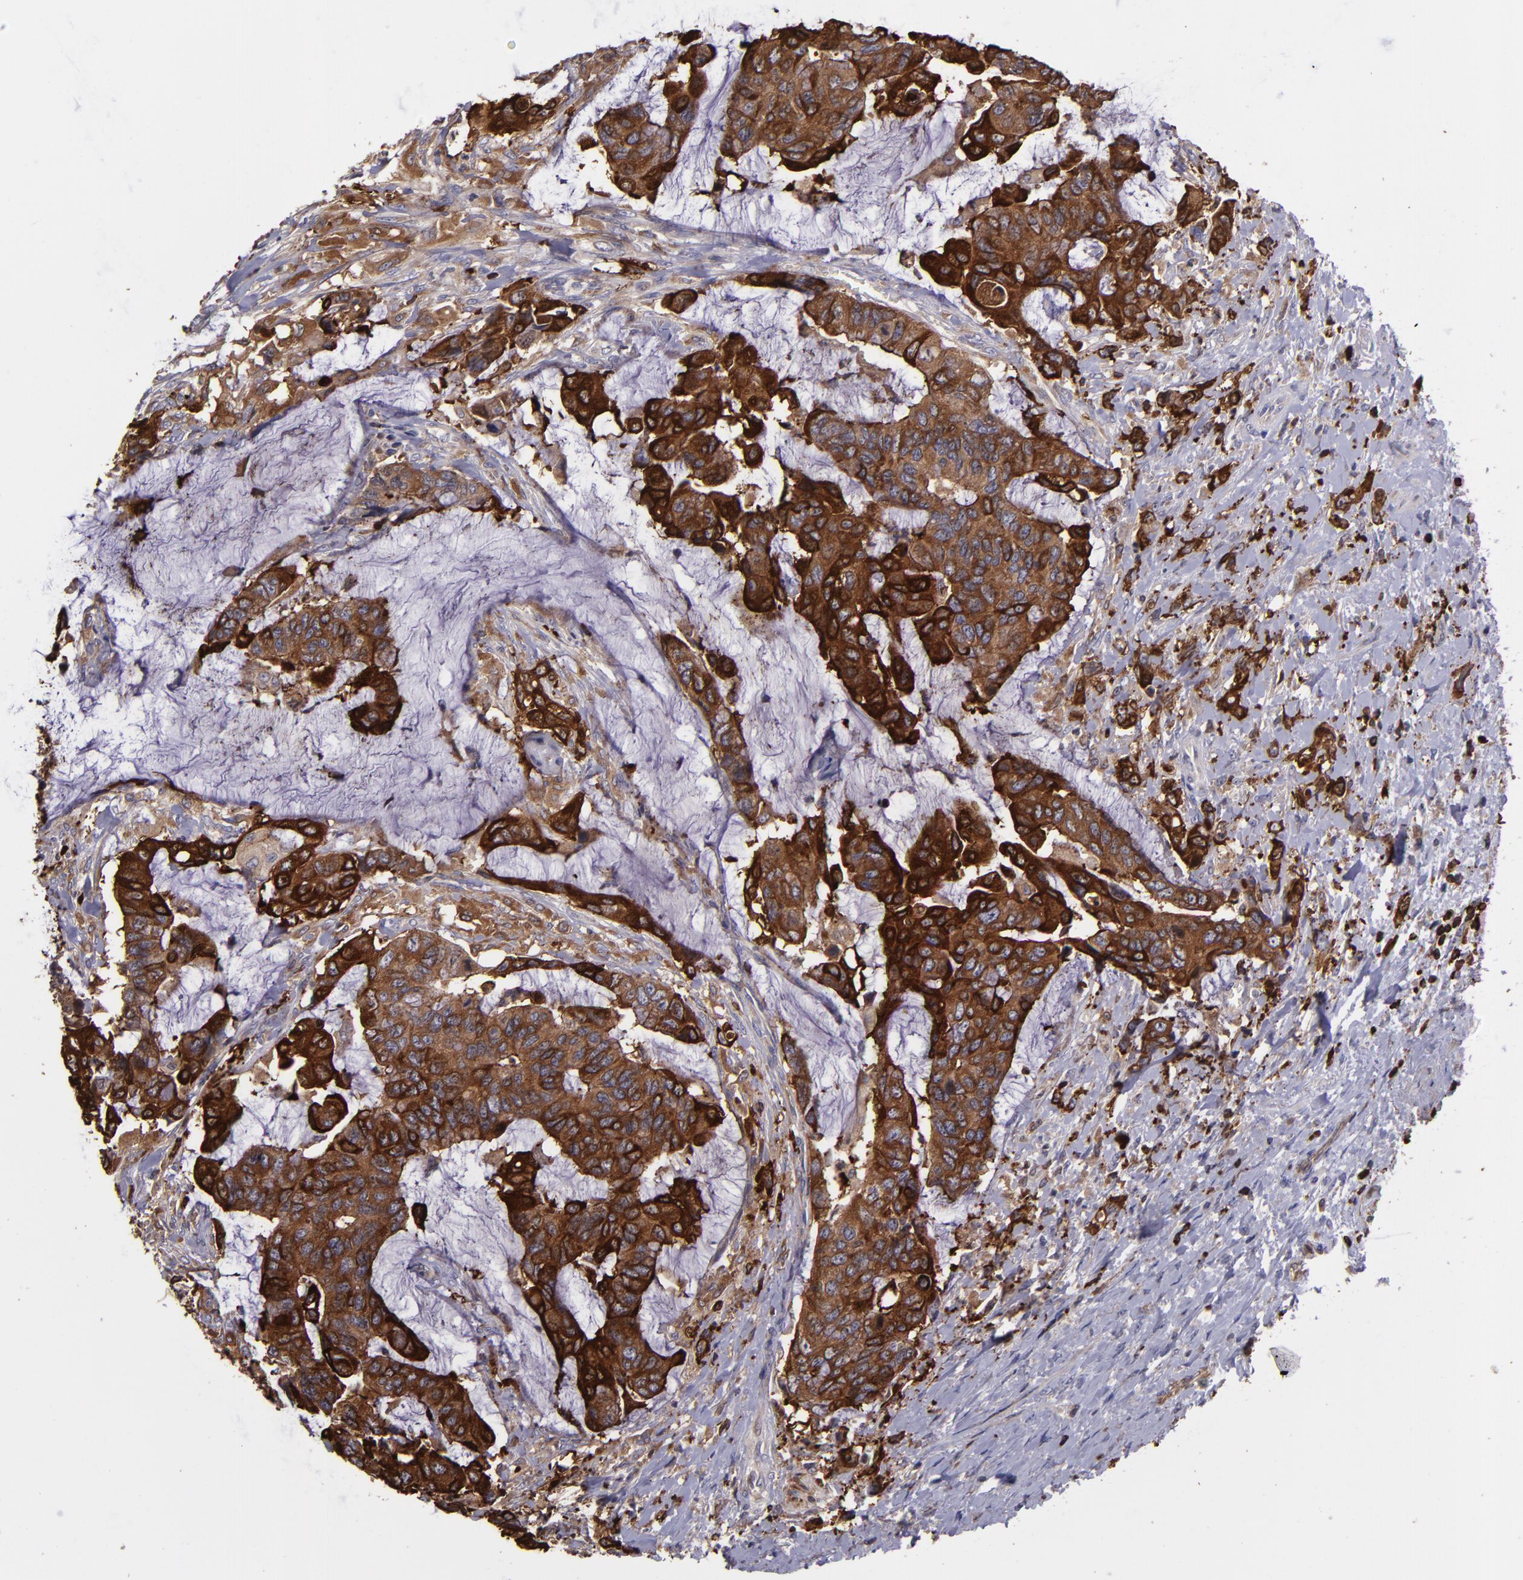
{"staining": {"intensity": "strong", "quantity": ">75%", "location": "cytoplasmic/membranous"}, "tissue": "colorectal cancer", "cell_type": "Tumor cells", "image_type": "cancer", "snomed": [{"axis": "morphology", "description": "Adenocarcinoma, NOS"}, {"axis": "topography", "description": "Rectum"}], "caption": "Tumor cells demonstrate high levels of strong cytoplasmic/membranous expression in approximately >75% of cells in human adenocarcinoma (colorectal).", "gene": "SLC9A3R1", "patient": {"sex": "female", "age": 59}}